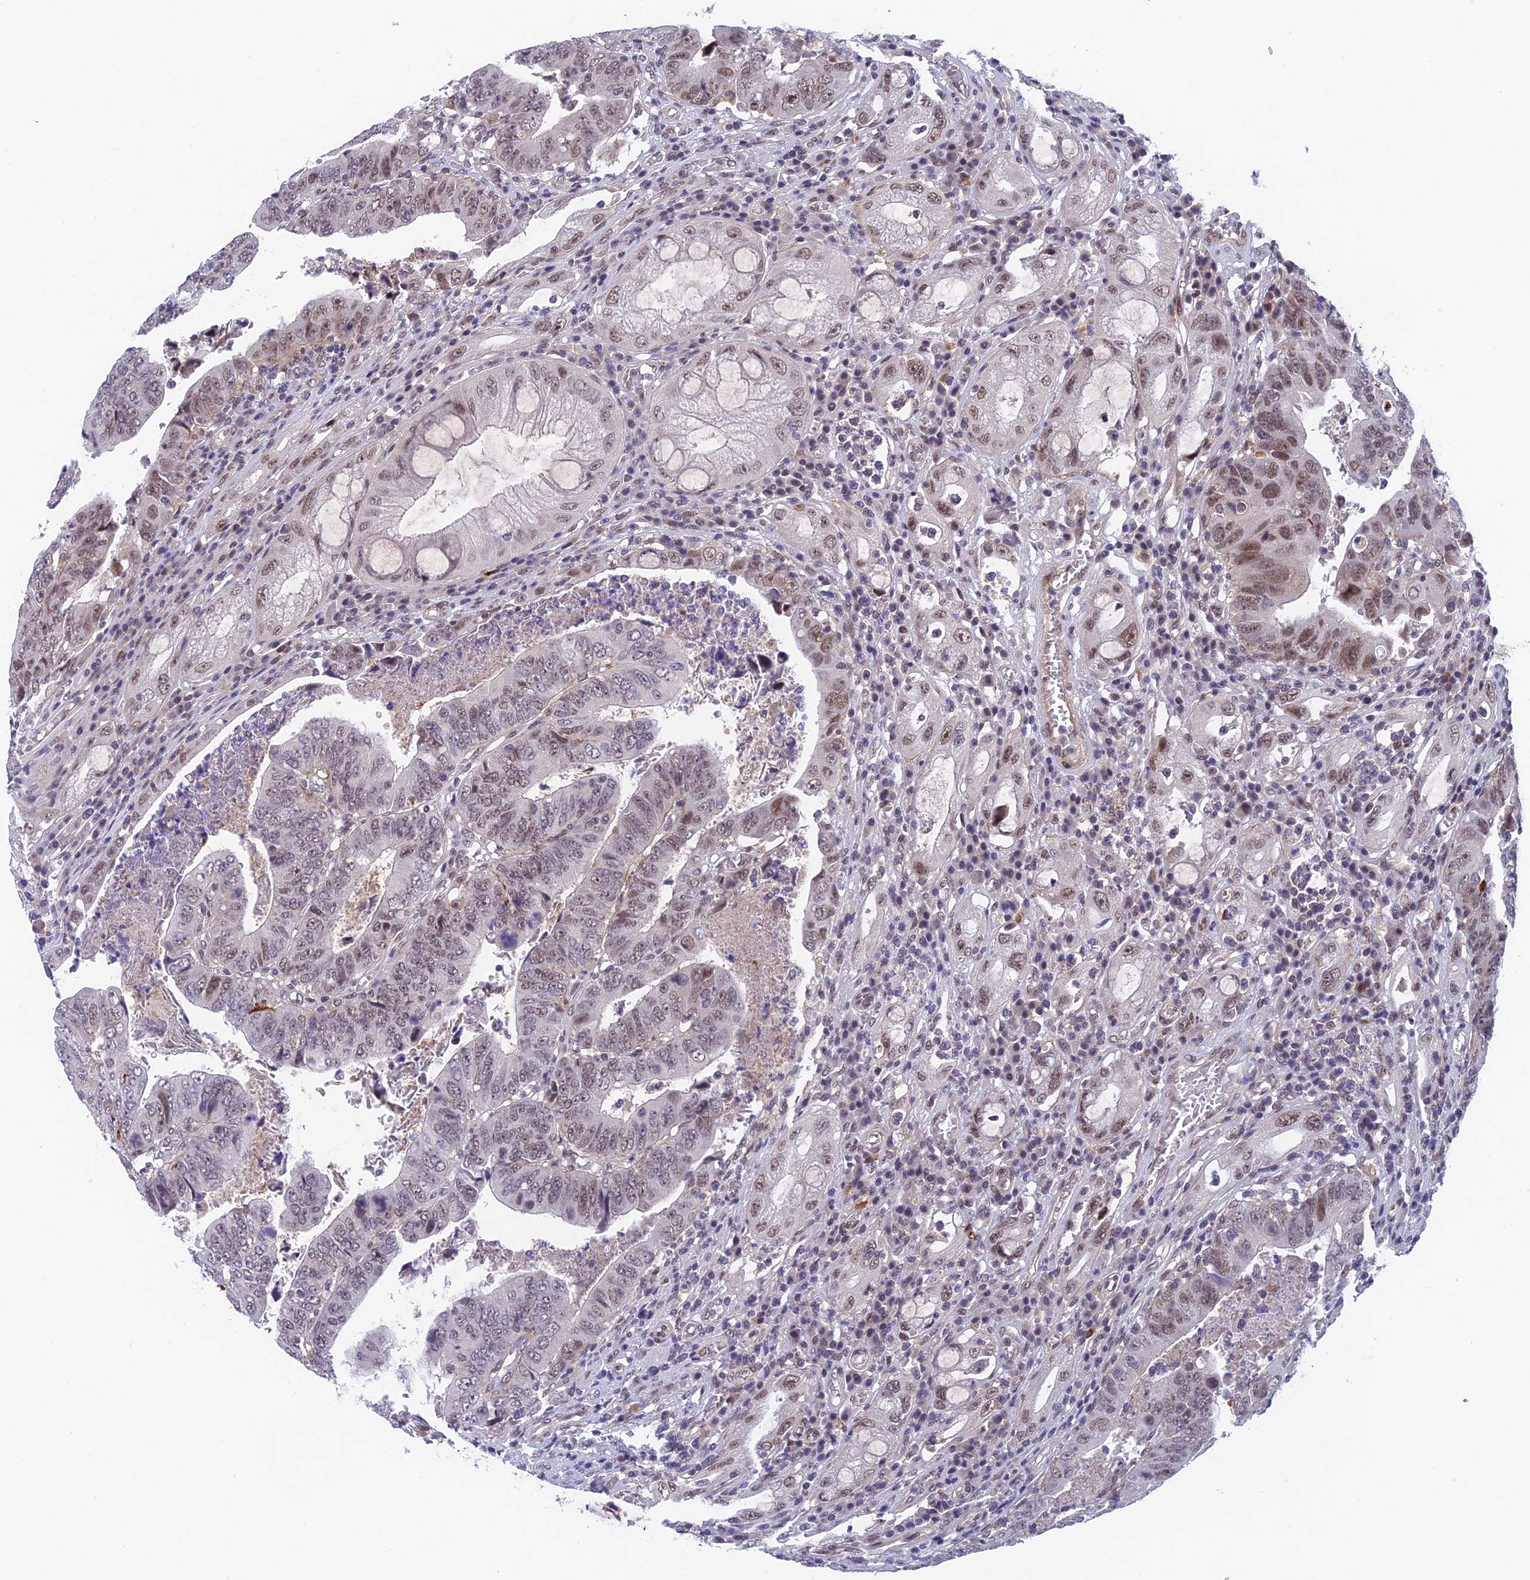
{"staining": {"intensity": "moderate", "quantity": "<25%", "location": "nuclear"}, "tissue": "colorectal cancer", "cell_type": "Tumor cells", "image_type": "cancer", "snomed": [{"axis": "morphology", "description": "Normal tissue, NOS"}, {"axis": "morphology", "description": "Adenocarcinoma, NOS"}, {"axis": "topography", "description": "Rectum"}], "caption": "Colorectal cancer (adenocarcinoma) tissue shows moderate nuclear expression in about <25% of tumor cells, visualized by immunohistochemistry.", "gene": "NSMCE1", "patient": {"sex": "female", "age": 65}}